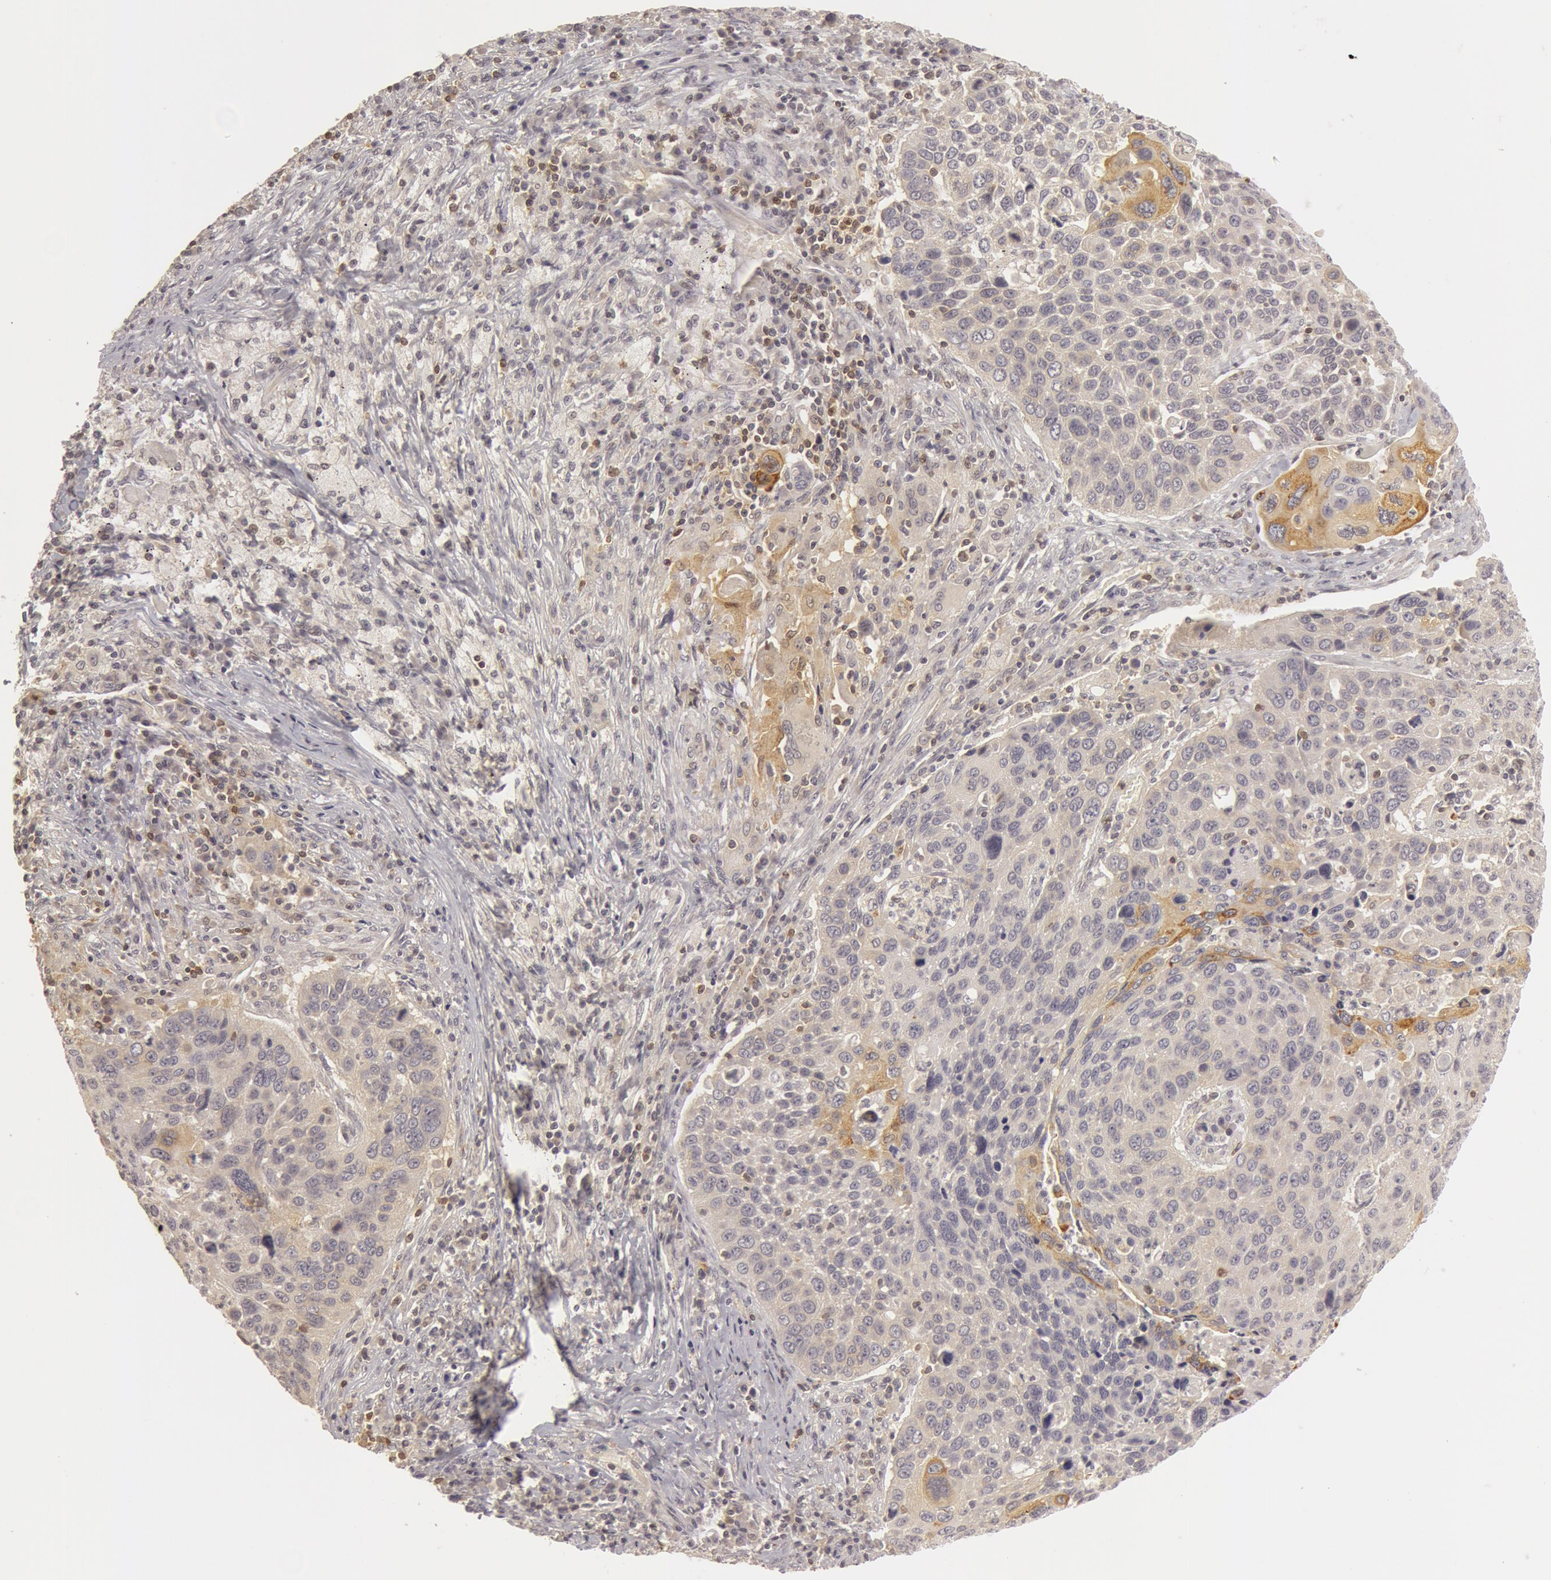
{"staining": {"intensity": "negative", "quantity": "none", "location": "none"}, "tissue": "lung cancer", "cell_type": "Tumor cells", "image_type": "cancer", "snomed": [{"axis": "morphology", "description": "Squamous cell carcinoma, NOS"}, {"axis": "topography", "description": "Lung"}], "caption": "Immunohistochemical staining of human lung squamous cell carcinoma demonstrates no significant expression in tumor cells.", "gene": "OASL", "patient": {"sex": "male", "age": 68}}